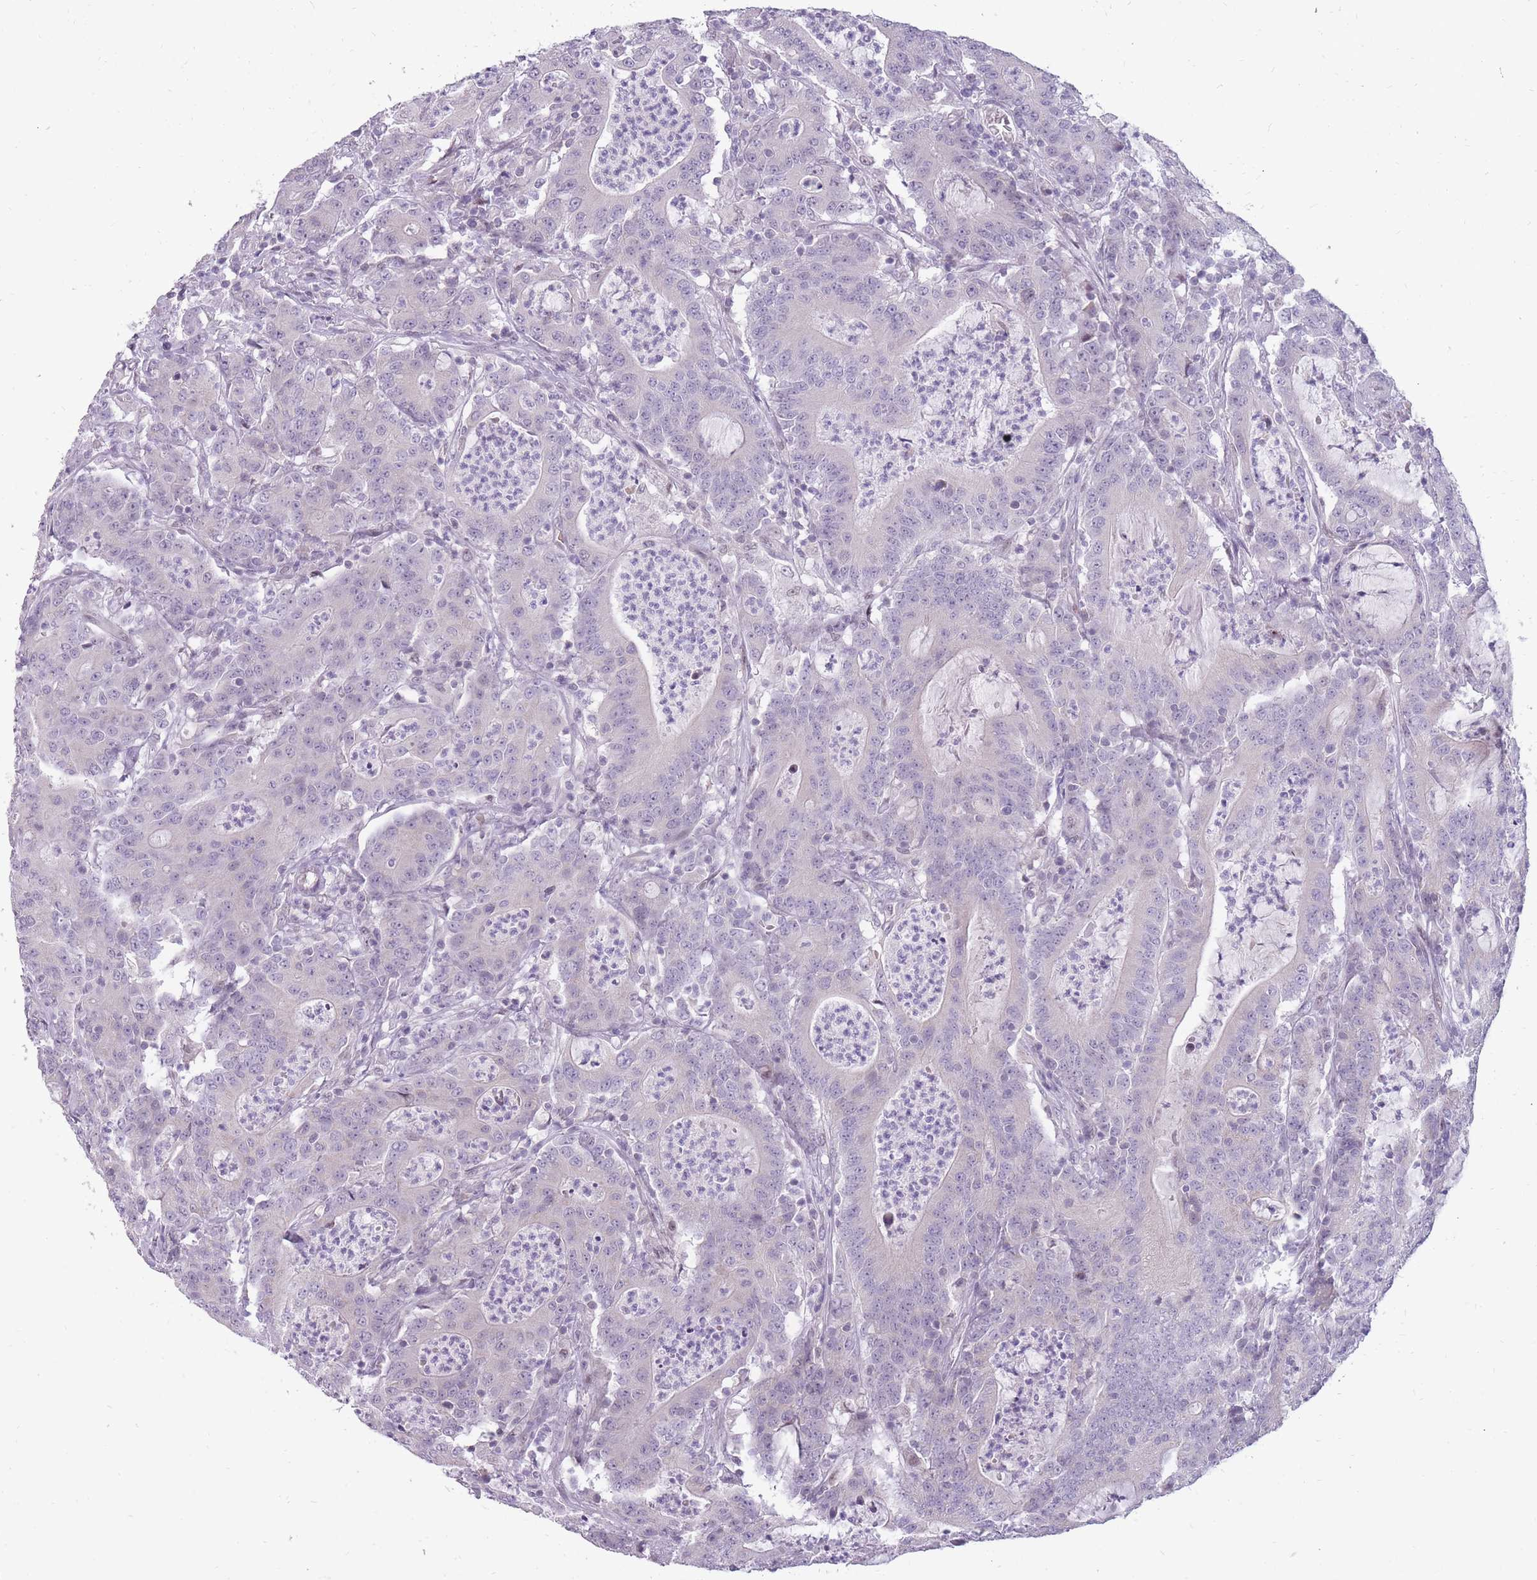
{"staining": {"intensity": "negative", "quantity": "none", "location": "none"}, "tissue": "colorectal cancer", "cell_type": "Tumor cells", "image_type": "cancer", "snomed": [{"axis": "morphology", "description": "Adenocarcinoma, NOS"}, {"axis": "topography", "description": "Colon"}], "caption": "A micrograph of colorectal adenocarcinoma stained for a protein reveals no brown staining in tumor cells.", "gene": "POMZP3", "patient": {"sex": "male", "age": 83}}